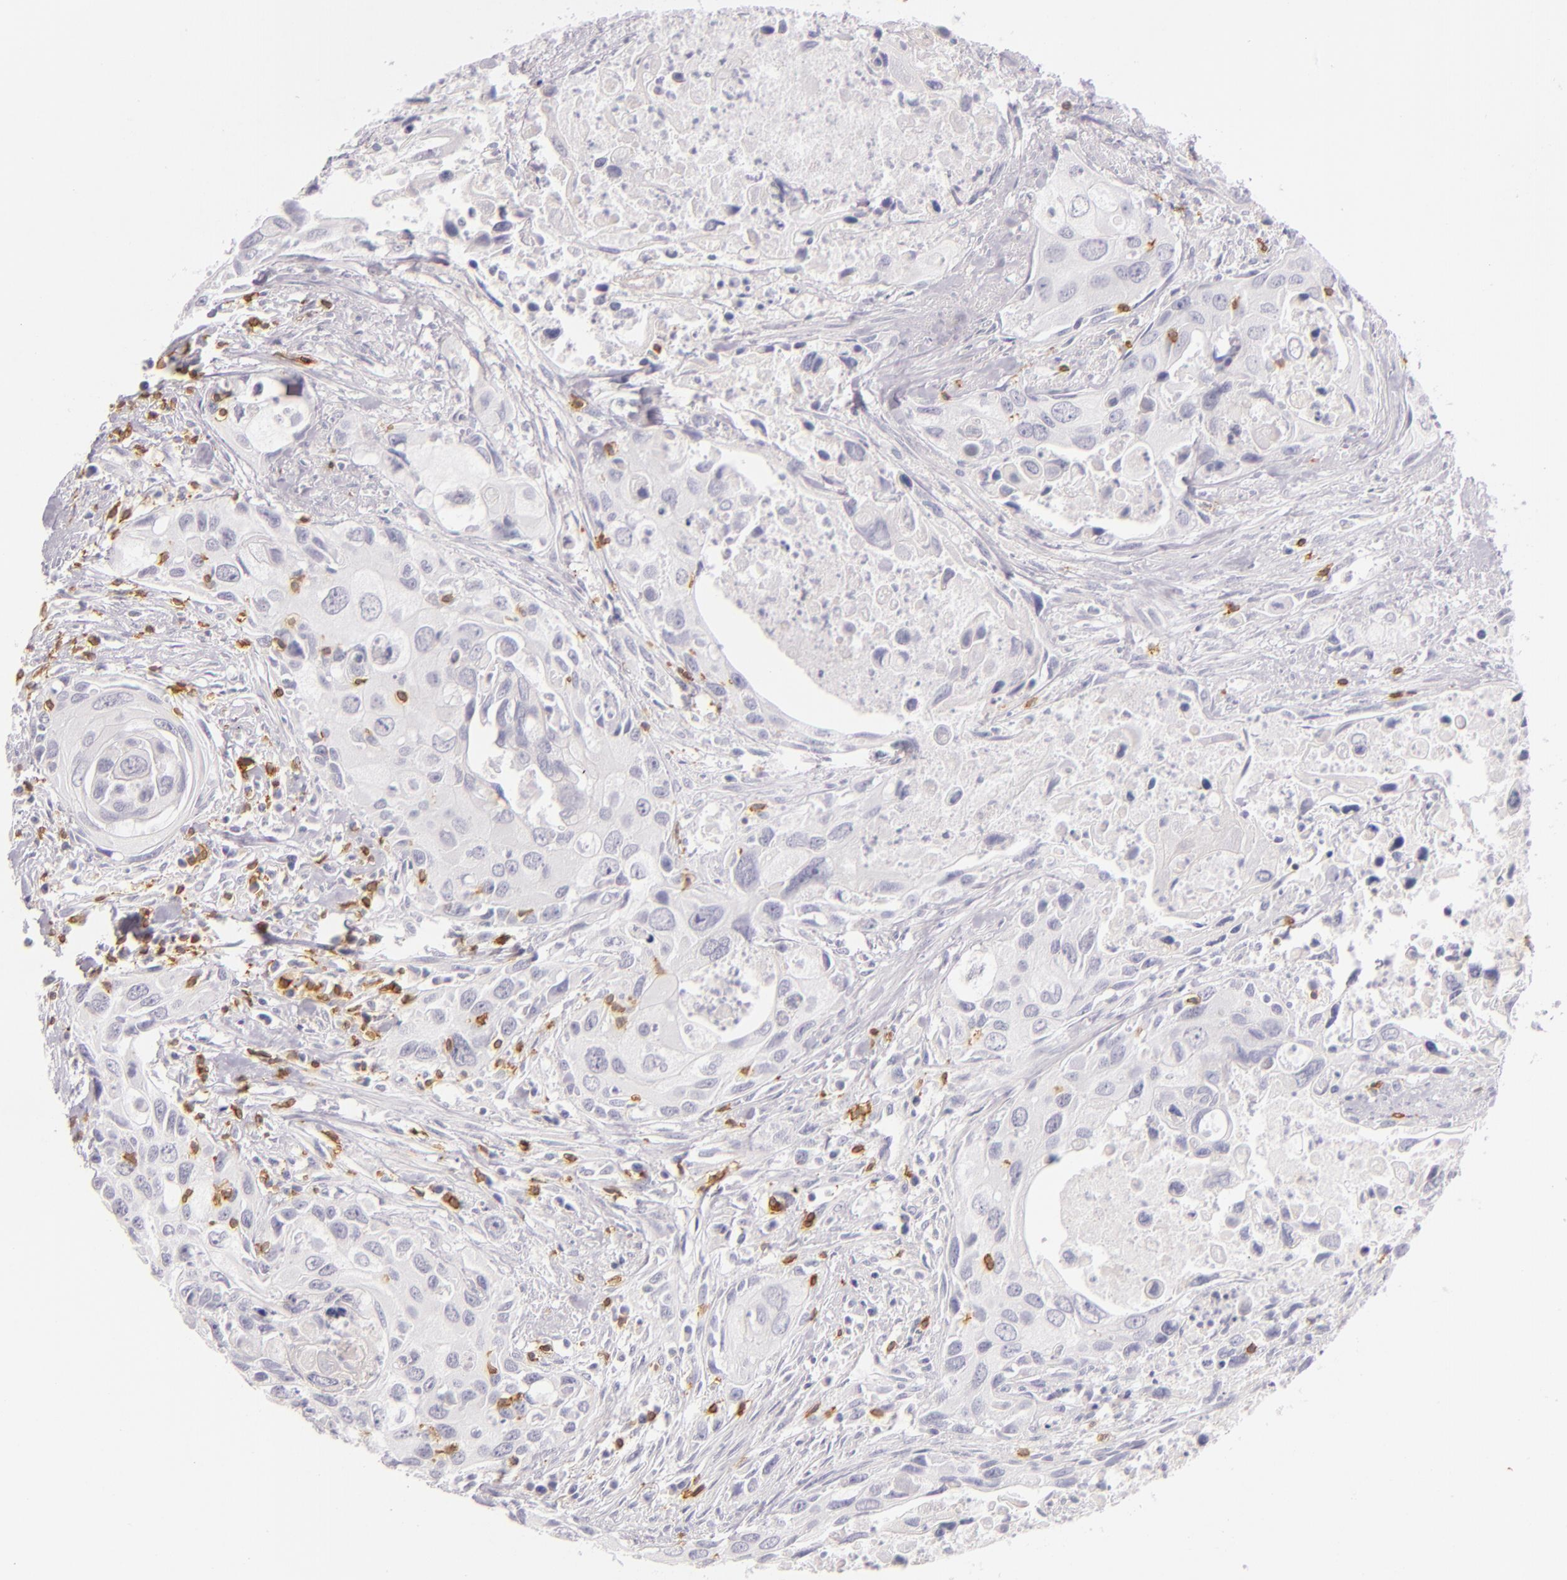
{"staining": {"intensity": "negative", "quantity": "none", "location": "none"}, "tissue": "urothelial cancer", "cell_type": "Tumor cells", "image_type": "cancer", "snomed": [{"axis": "morphology", "description": "Urothelial carcinoma, High grade"}, {"axis": "topography", "description": "Urinary bladder"}], "caption": "An image of human urothelial carcinoma (high-grade) is negative for staining in tumor cells.", "gene": "LAT", "patient": {"sex": "male", "age": 71}}